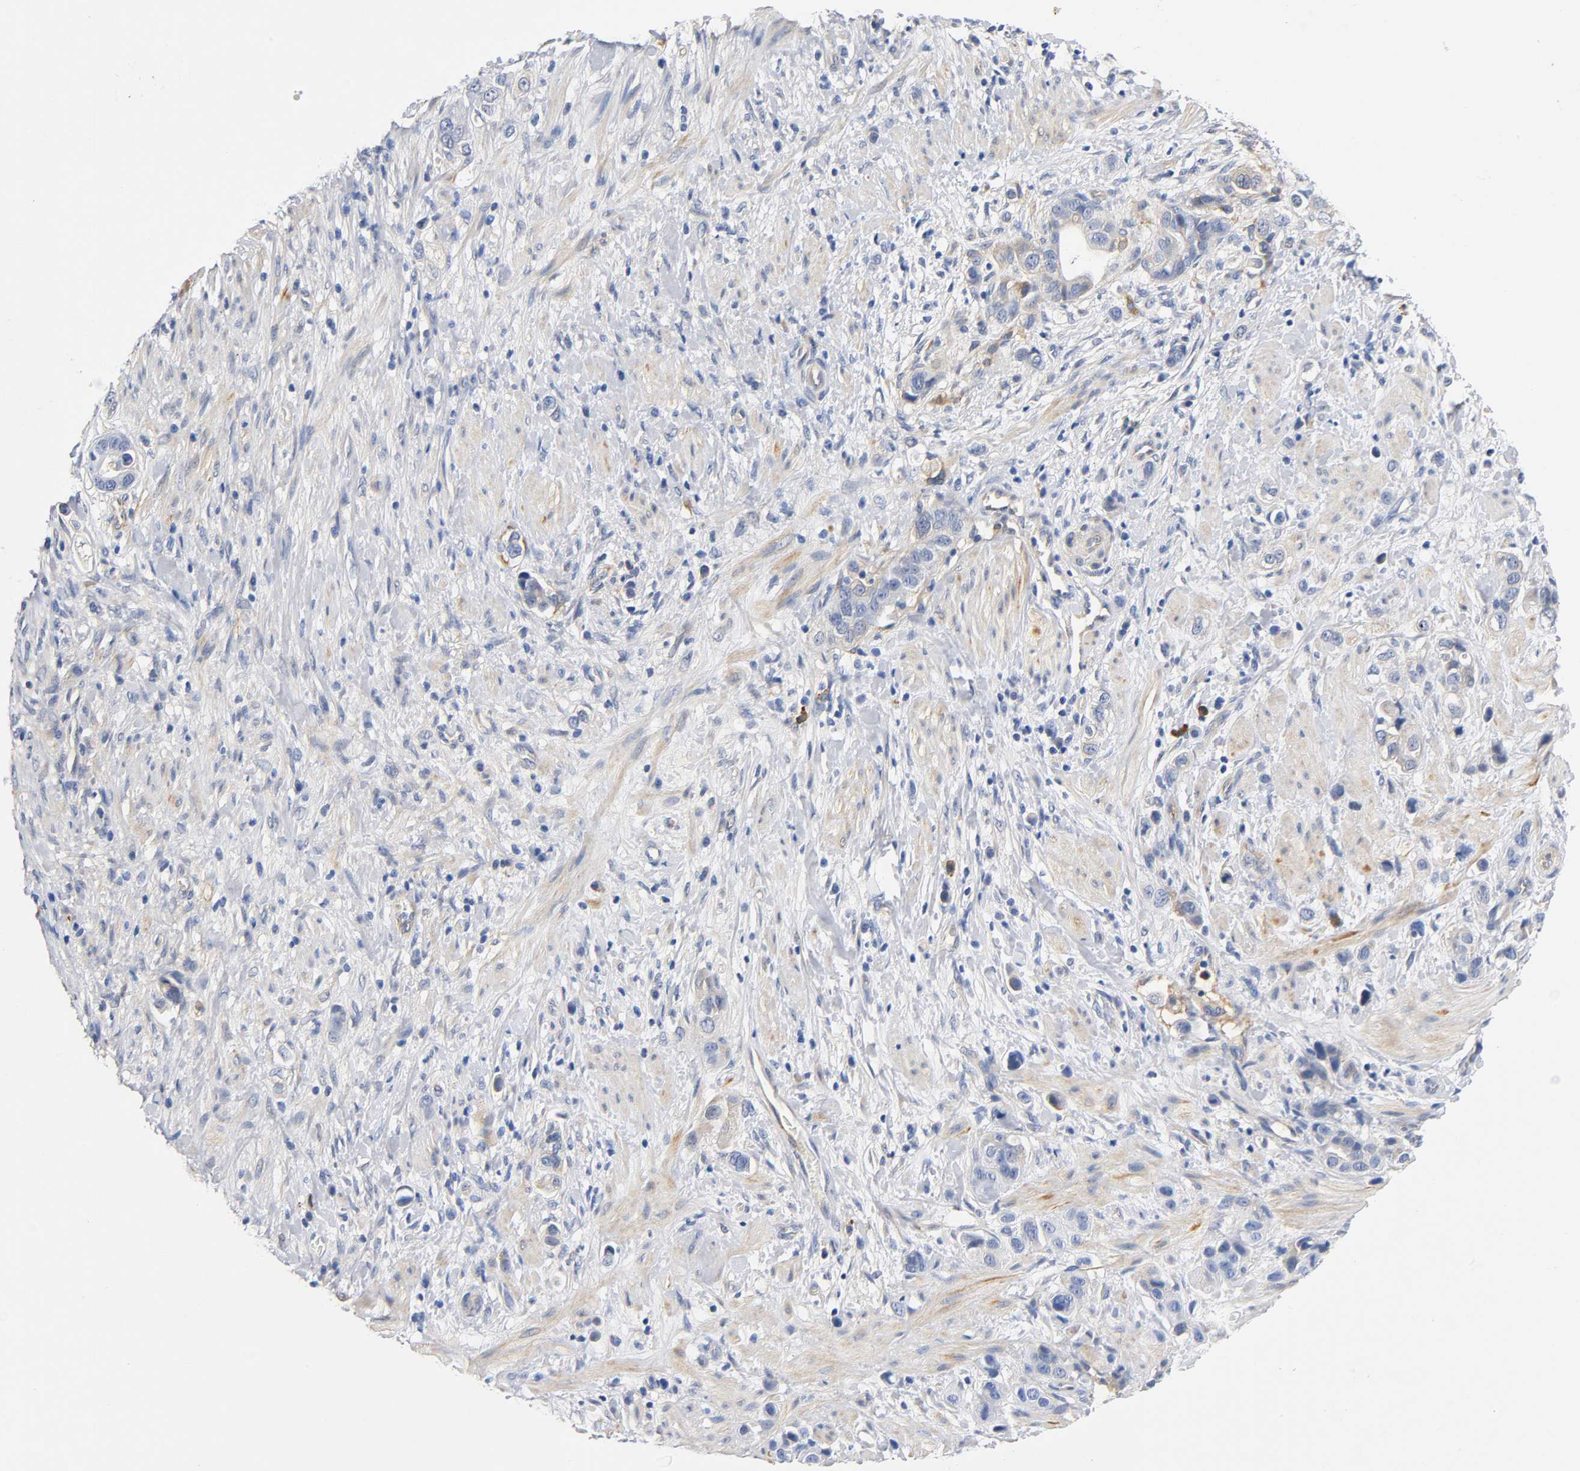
{"staining": {"intensity": "negative", "quantity": "none", "location": "none"}, "tissue": "stomach cancer", "cell_type": "Tumor cells", "image_type": "cancer", "snomed": [{"axis": "morphology", "description": "Adenocarcinoma, NOS"}, {"axis": "topography", "description": "Stomach, lower"}], "caption": "An immunohistochemistry (IHC) histopathology image of adenocarcinoma (stomach) is shown. There is no staining in tumor cells of adenocarcinoma (stomach). Brightfield microscopy of immunohistochemistry stained with DAB (3,3'-diaminobenzidine) (brown) and hematoxylin (blue), captured at high magnification.", "gene": "TNC", "patient": {"sex": "female", "age": 93}}